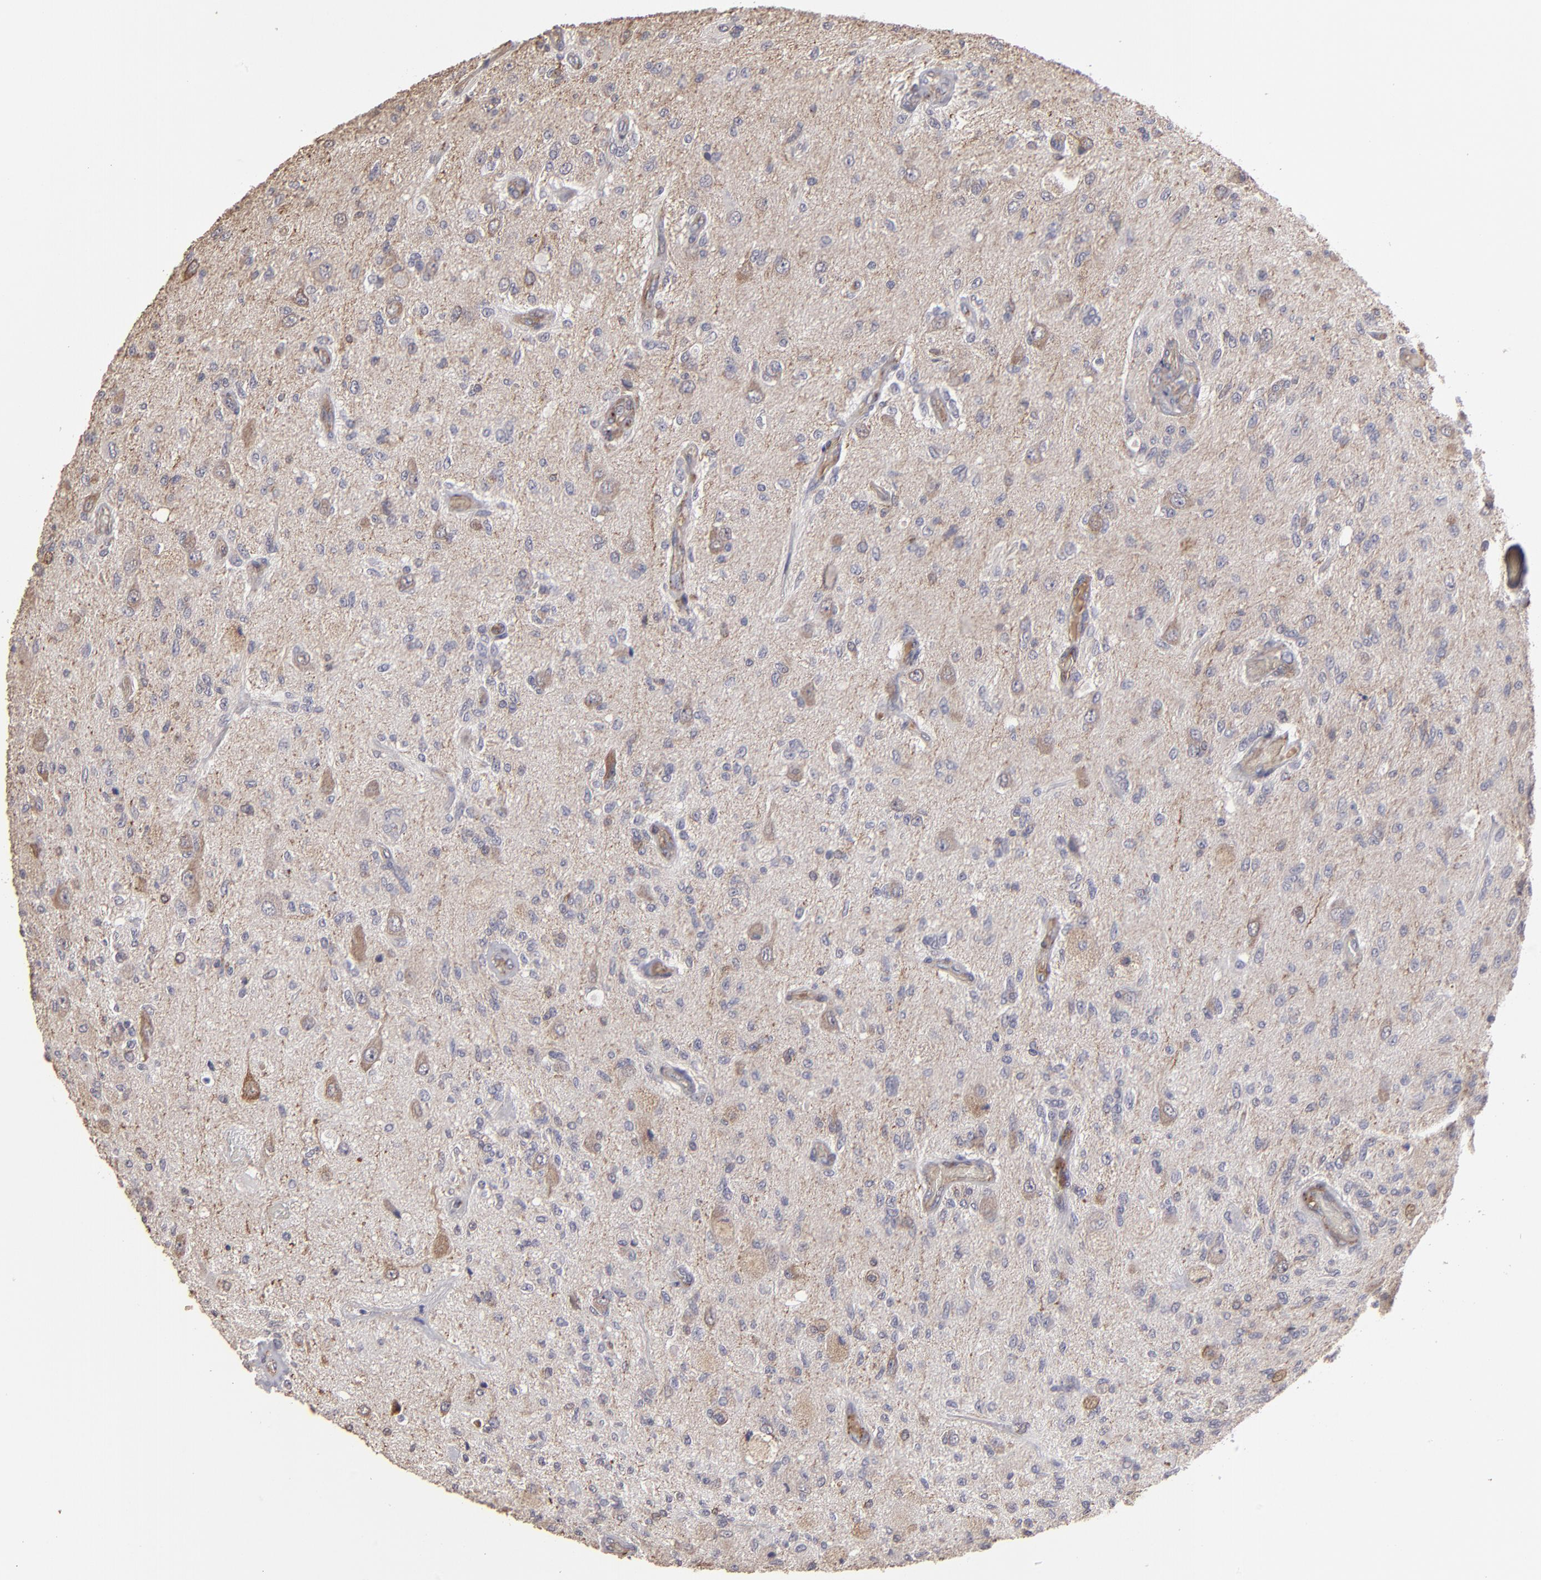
{"staining": {"intensity": "moderate", "quantity": "25%-75%", "location": "cytoplasmic/membranous"}, "tissue": "glioma", "cell_type": "Tumor cells", "image_type": "cancer", "snomed": [{"axis": "morphology", "description": "Normal tissue, NOS"}, {"axis": "morphology", "description": "Glioma, malignant, High grade"}, {"axis": "topography", "description": "Cerebral cortex"}], "caption": "An immunohistochemistry (IHC) histopathology image of neoplastic tissue is shown. Protein staining in brown labels moderate cytoplasmic/membranous positivity in malignant high-grade glioma within tumor cells. Using DAB (brown) and hematoxylin (blue) stains, captured at high magnification using brightfield microscopy.", "gene": "ITGB5", "patient": {"sex": "male", "age": 77}}